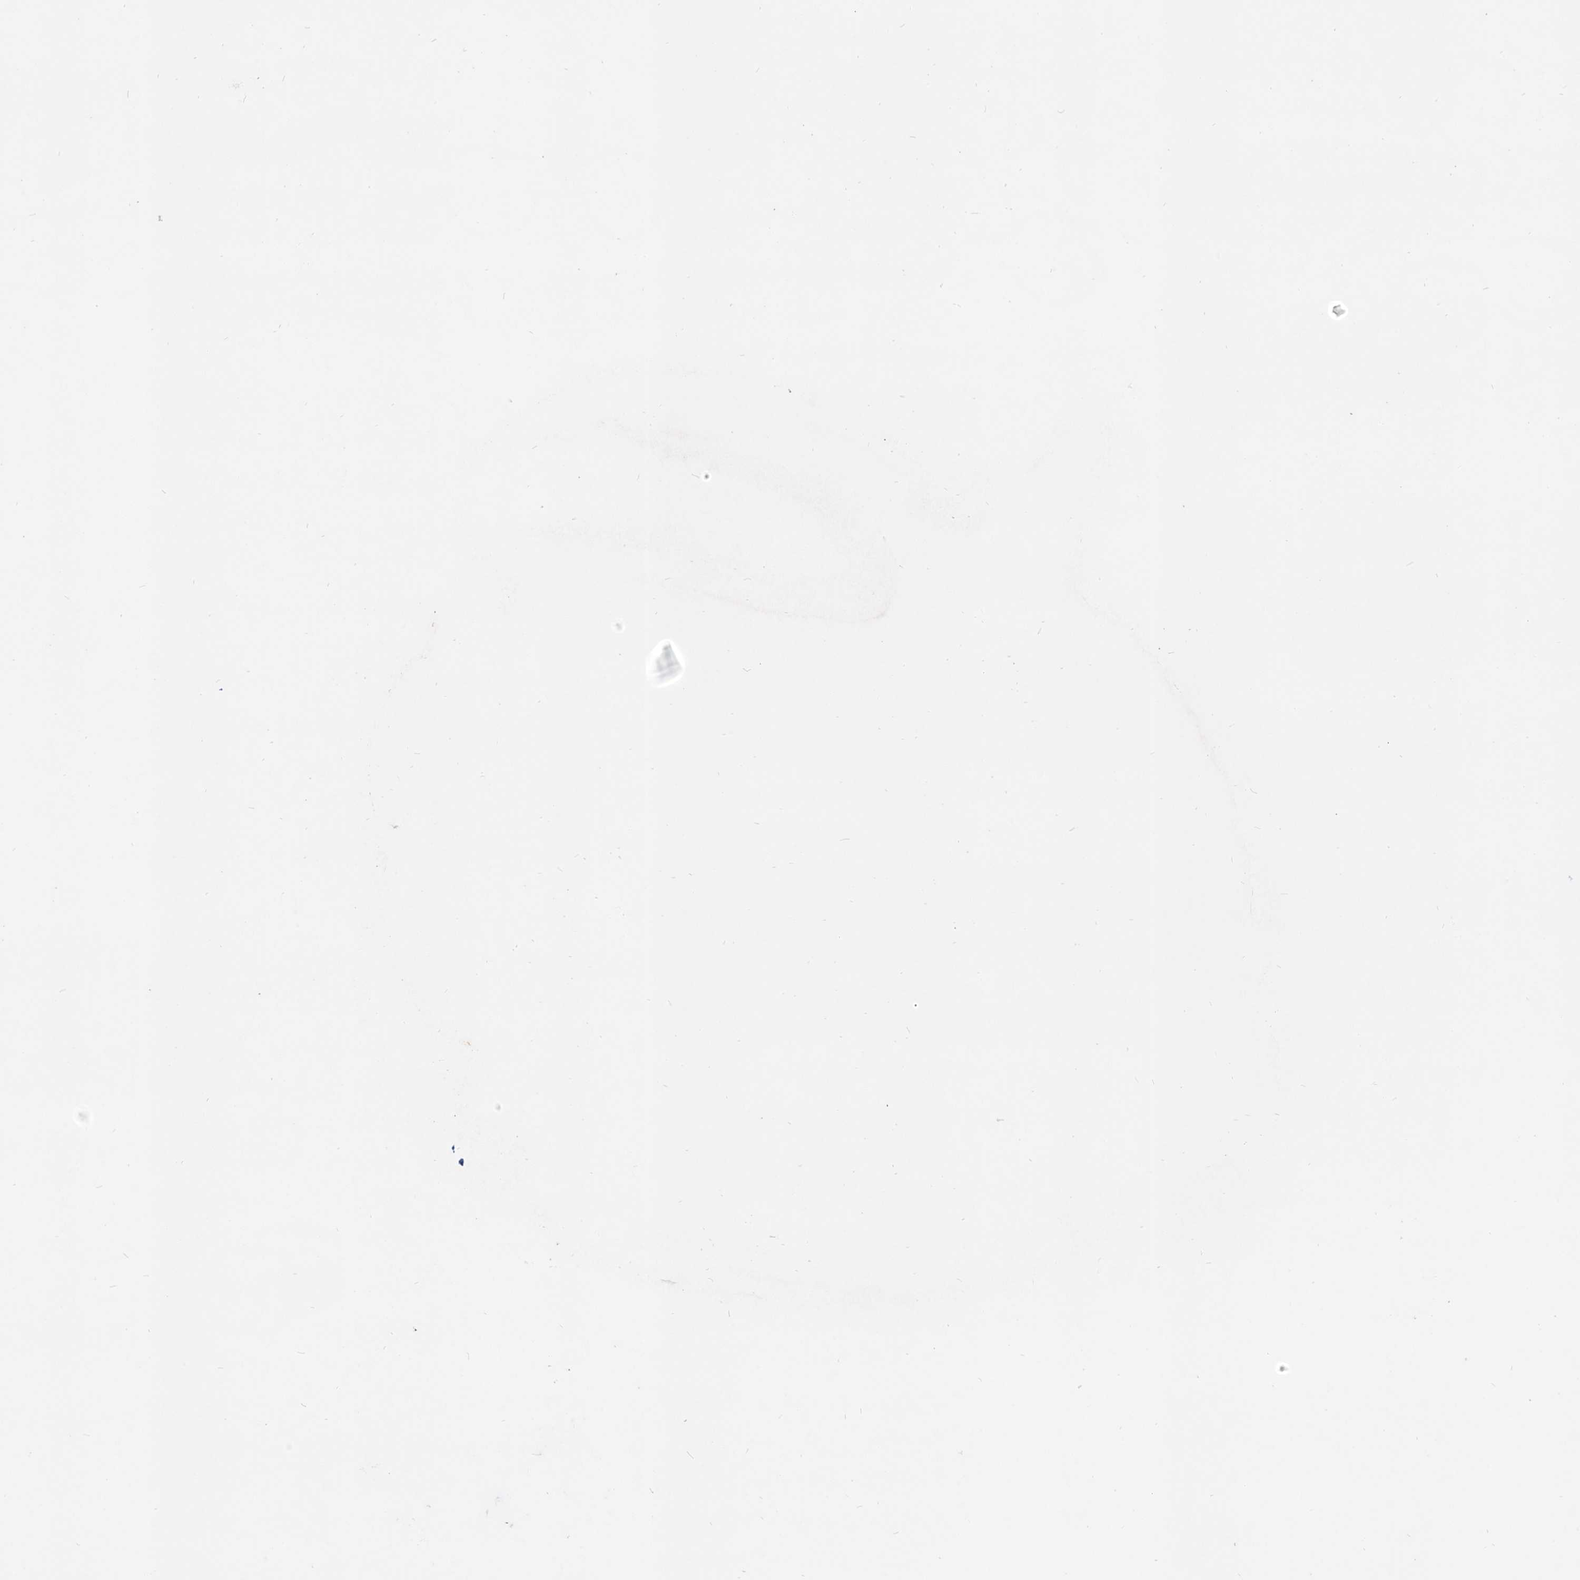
{"staining": {"intensity": "moderate", "quantity": "25%-75%", "location": "cytoplasmic/membranous"}, "tissue": "melanoma", "cell_type": "Tumor cells", "image_type": "cancer", "snomed": [{"axis": "morphology", "description": "Malignant melanoma, NOS"}, {"axis": "topography", "description": "Skin"}], "caption": "Melanoma stained for a protein (brown) demonstrates moderate cytoplasmic/membranous positive expression in about 25%-75% of tumor cells.", "gene": "ACAD9", "patient": {"sex": "female", "age": 91}}